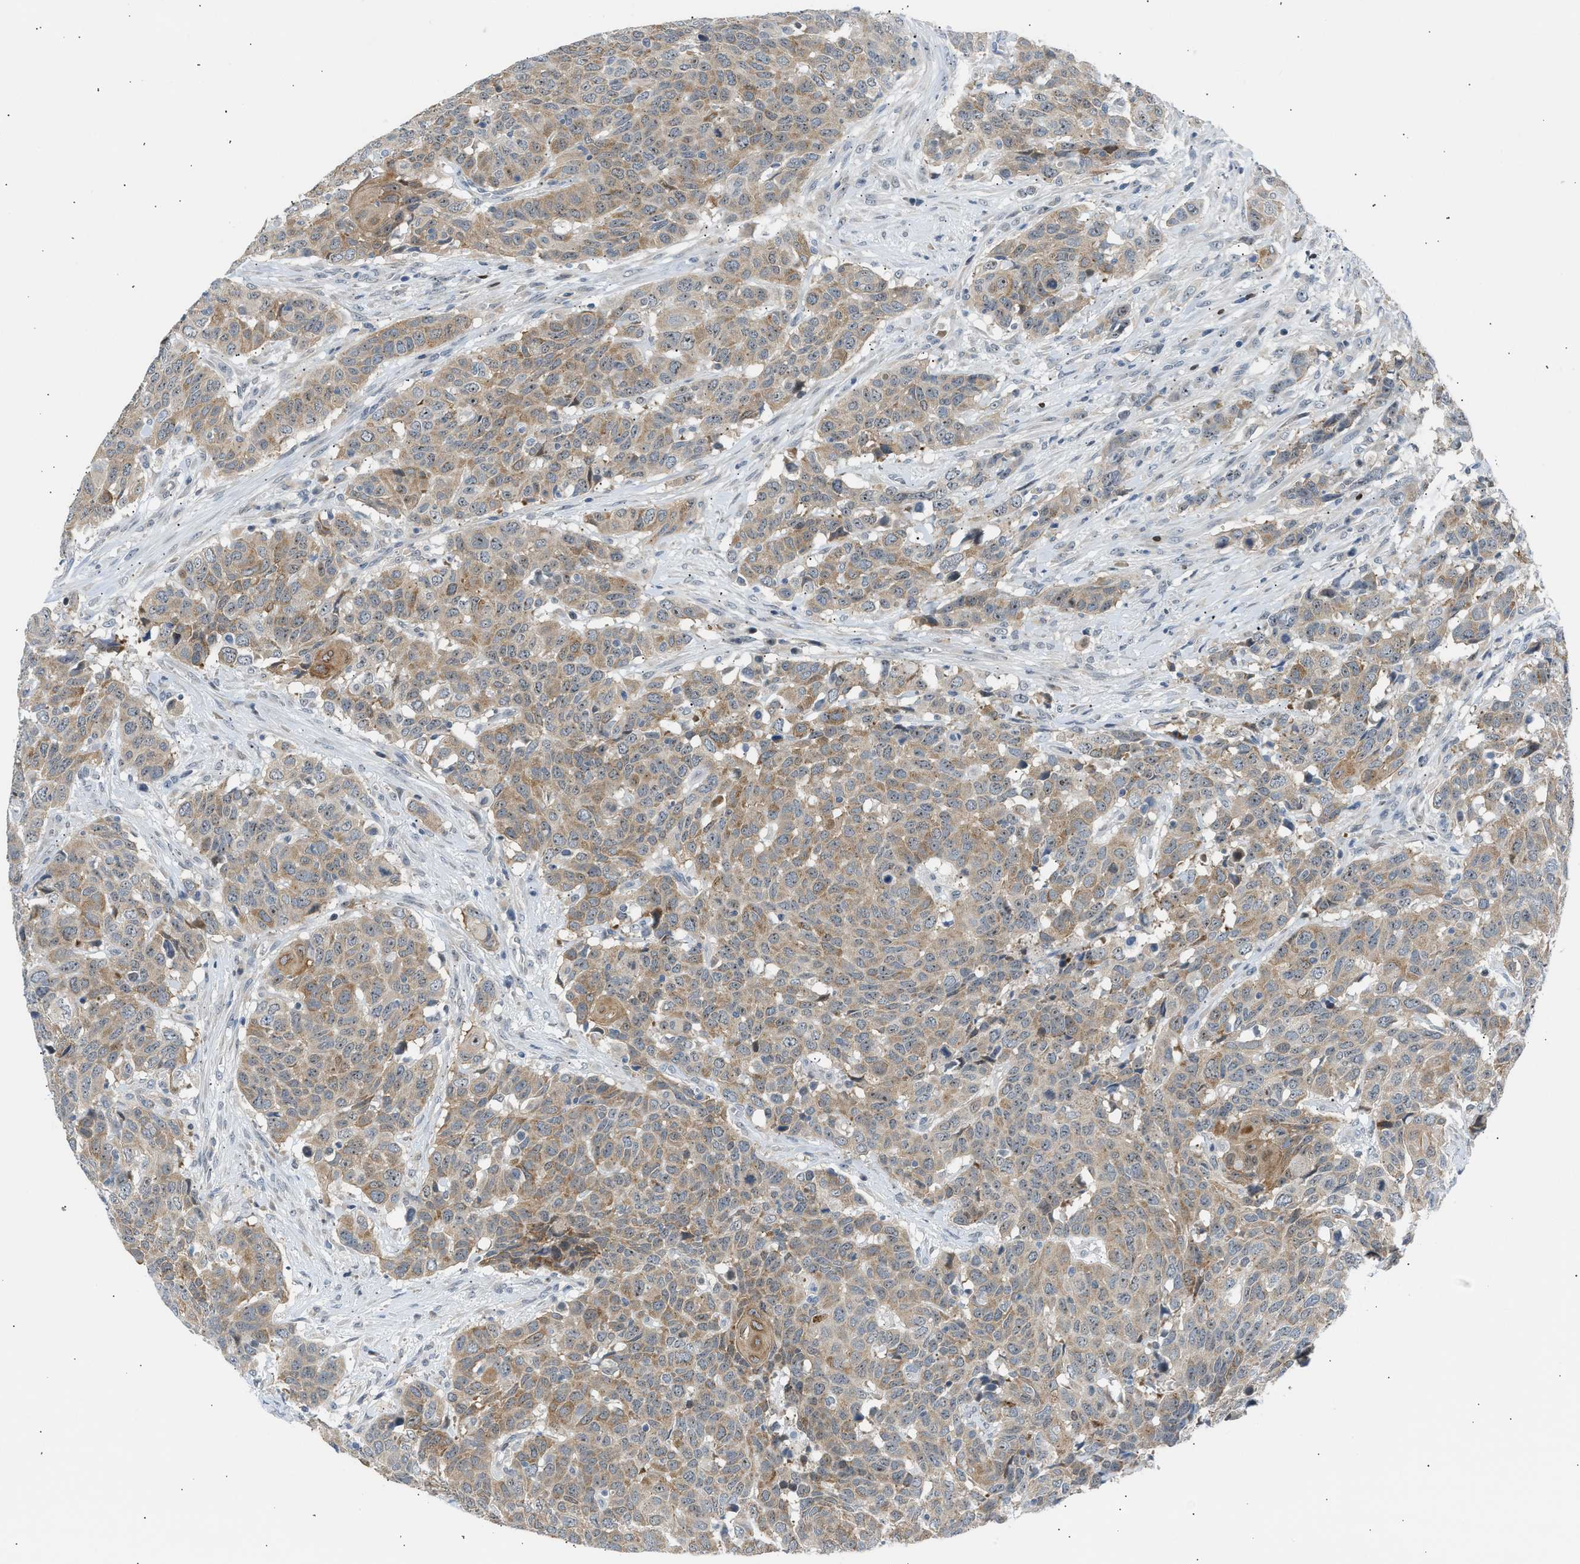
{"staining": {"intensity": "moderate", "quantity": ">75%", "location": "cytoplasmic/membranous"}, "tissue": "head and neck cancer", "cell_type": "Tumor cells", "image_type": "cancer", "snomed": [{"axis": "morphology", "description": "Squamous cell carcinoma, NOS"}, {"axis": "topography", "description": "Head-Neck"}], "caption": "IHC of human head and neck cancer (squamous cell carcinoma) demonstrates medium levels of moderate cytoplasmic/membranous positivity in about >75% of tumor cells.", "gene": "NPS", "patient": {"sex": "male", "age": 66}}